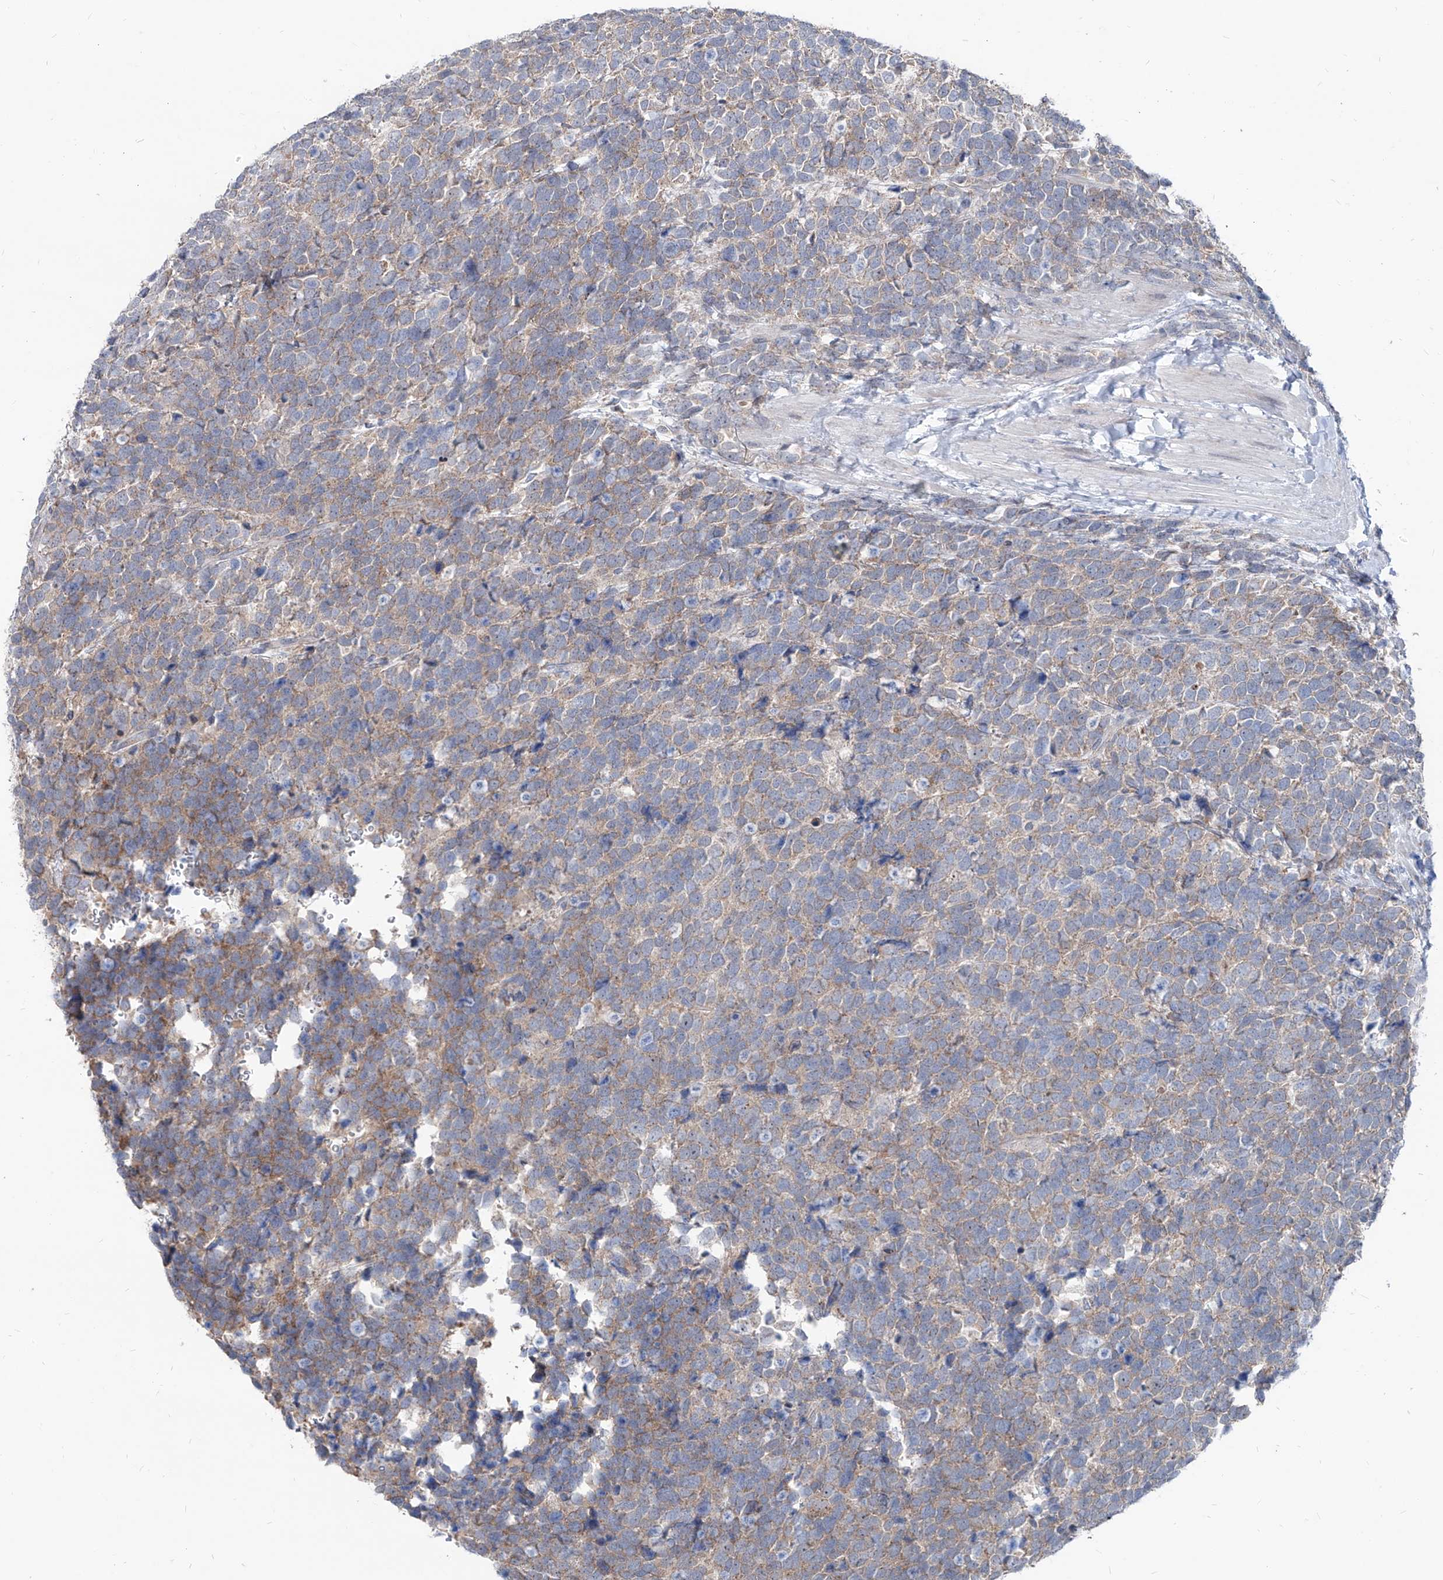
{"staining": {"intensity": "moderate", "quantity": ">75%", "location": "cytoplasmic/membranous"}, "tissue": "urothelial cancer", "cell_type": "Tumor cells", "image_type": "cancer", "snomed": [{"axis": "morphology", "description": "Urothelial carcinoma, High grade"}, {"axis": "topography", "description": "Urinary bladder"}], "caption": "This image reveals immunohistochemistry (IHC) staining of urothelial carcinoma (high-grade), with medium moderate cytoplasmic/membranous expression in approximately >75% of tumor cells.", "gene": "AGPS", "patient": {"sex": "female", "age": 82}}